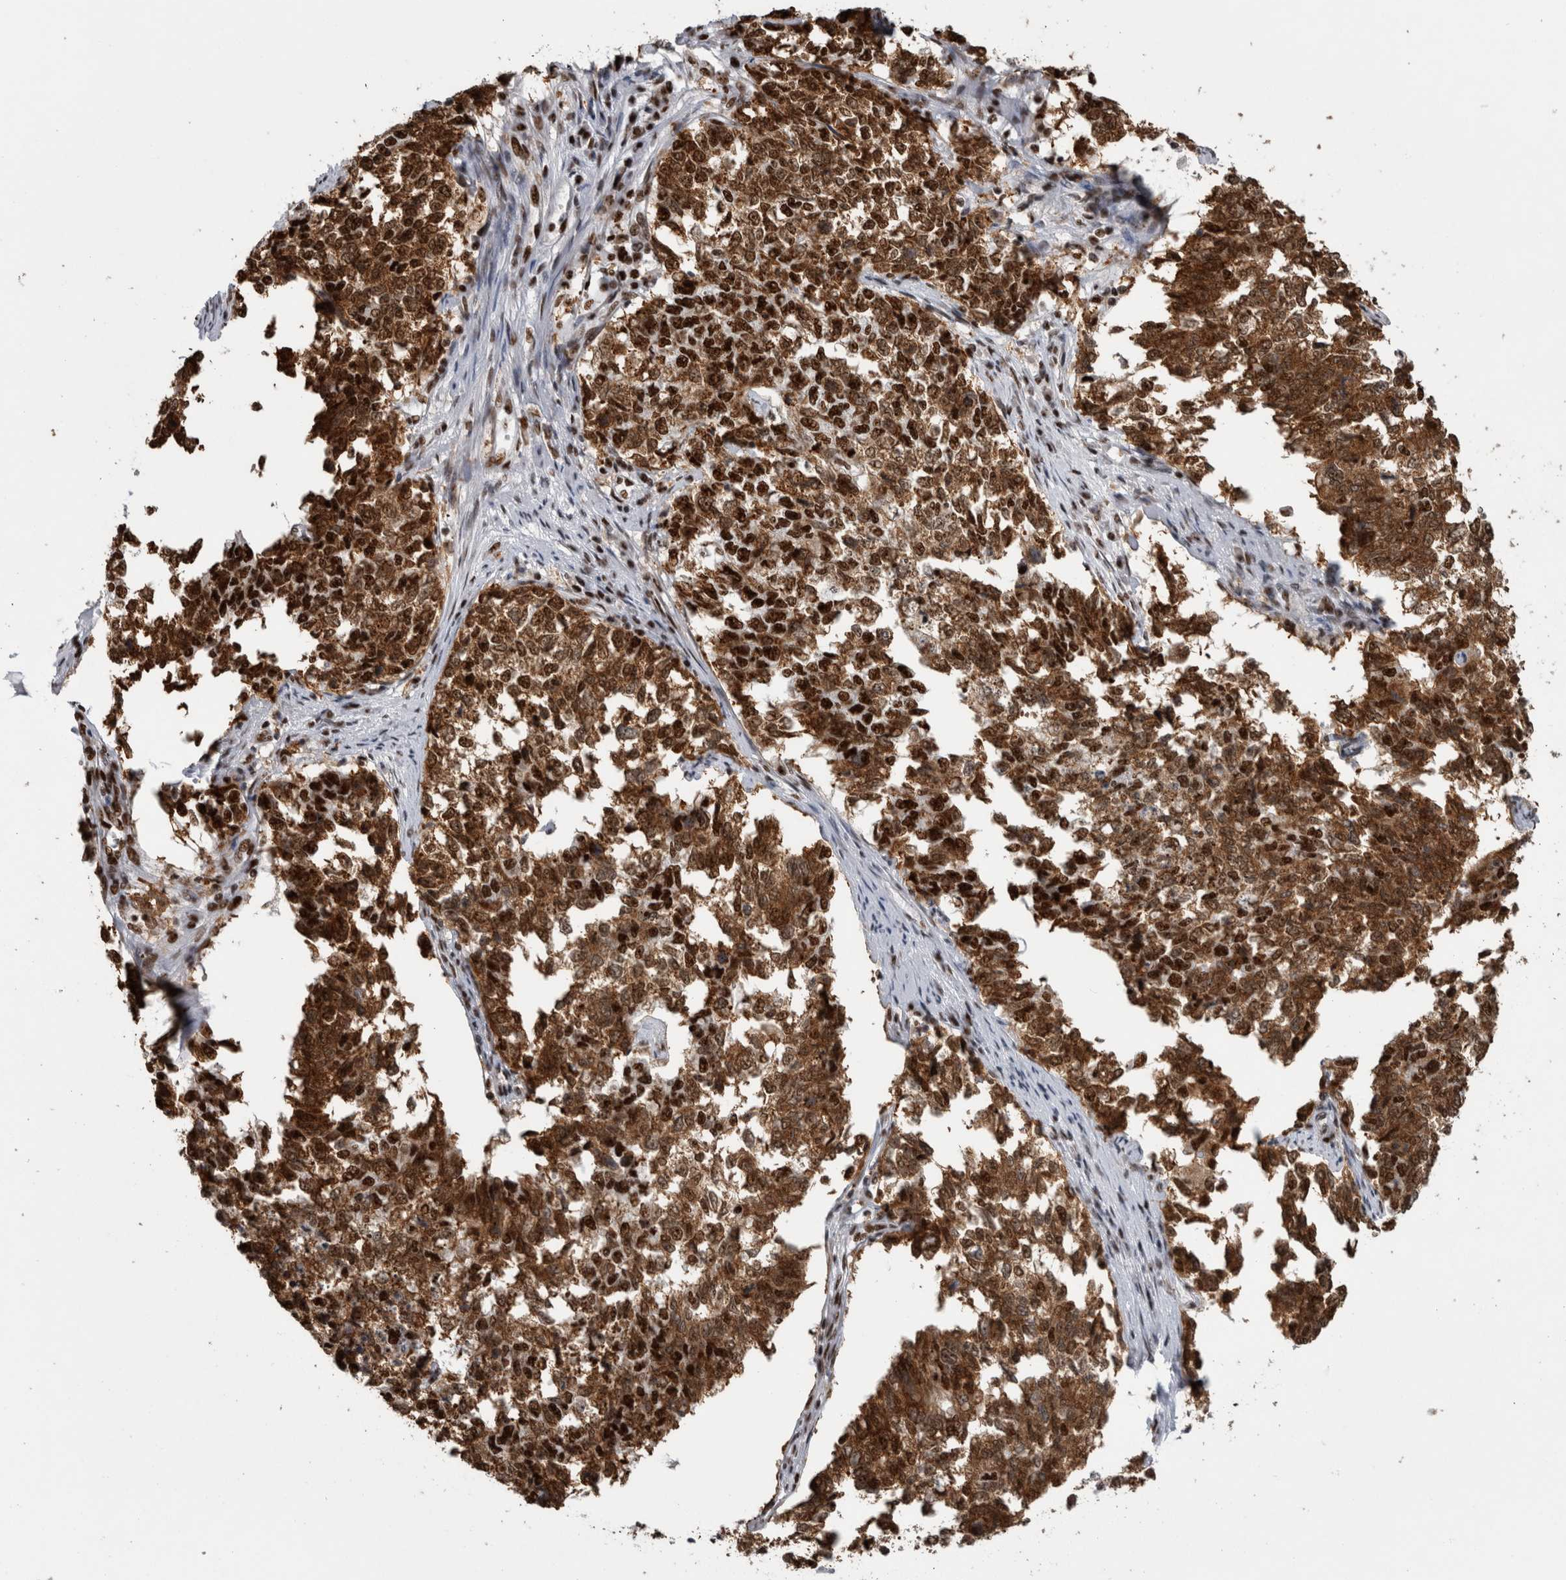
{"staining": {"intensity": "strong", "quantity": ">75%", "location": "cytoplasmic/membranous,nuclear"}, "tissue": "cervical cancer", "cell_type": "Tumor cells", "image_type": "cancer", "snomed": [{"axis": "morphology", "description": "Squamous cell carcinoma, NOS"}, {"axis": "topography", "description": "Cervix"}], "caption": "The immunohistochemical stain labels strong cytoplasmic/membranous and nuclear positivity in tumor cells of cervical cancer tissue.", "gene": "NCL", "patient": {"sex": "female", "age": 63}}